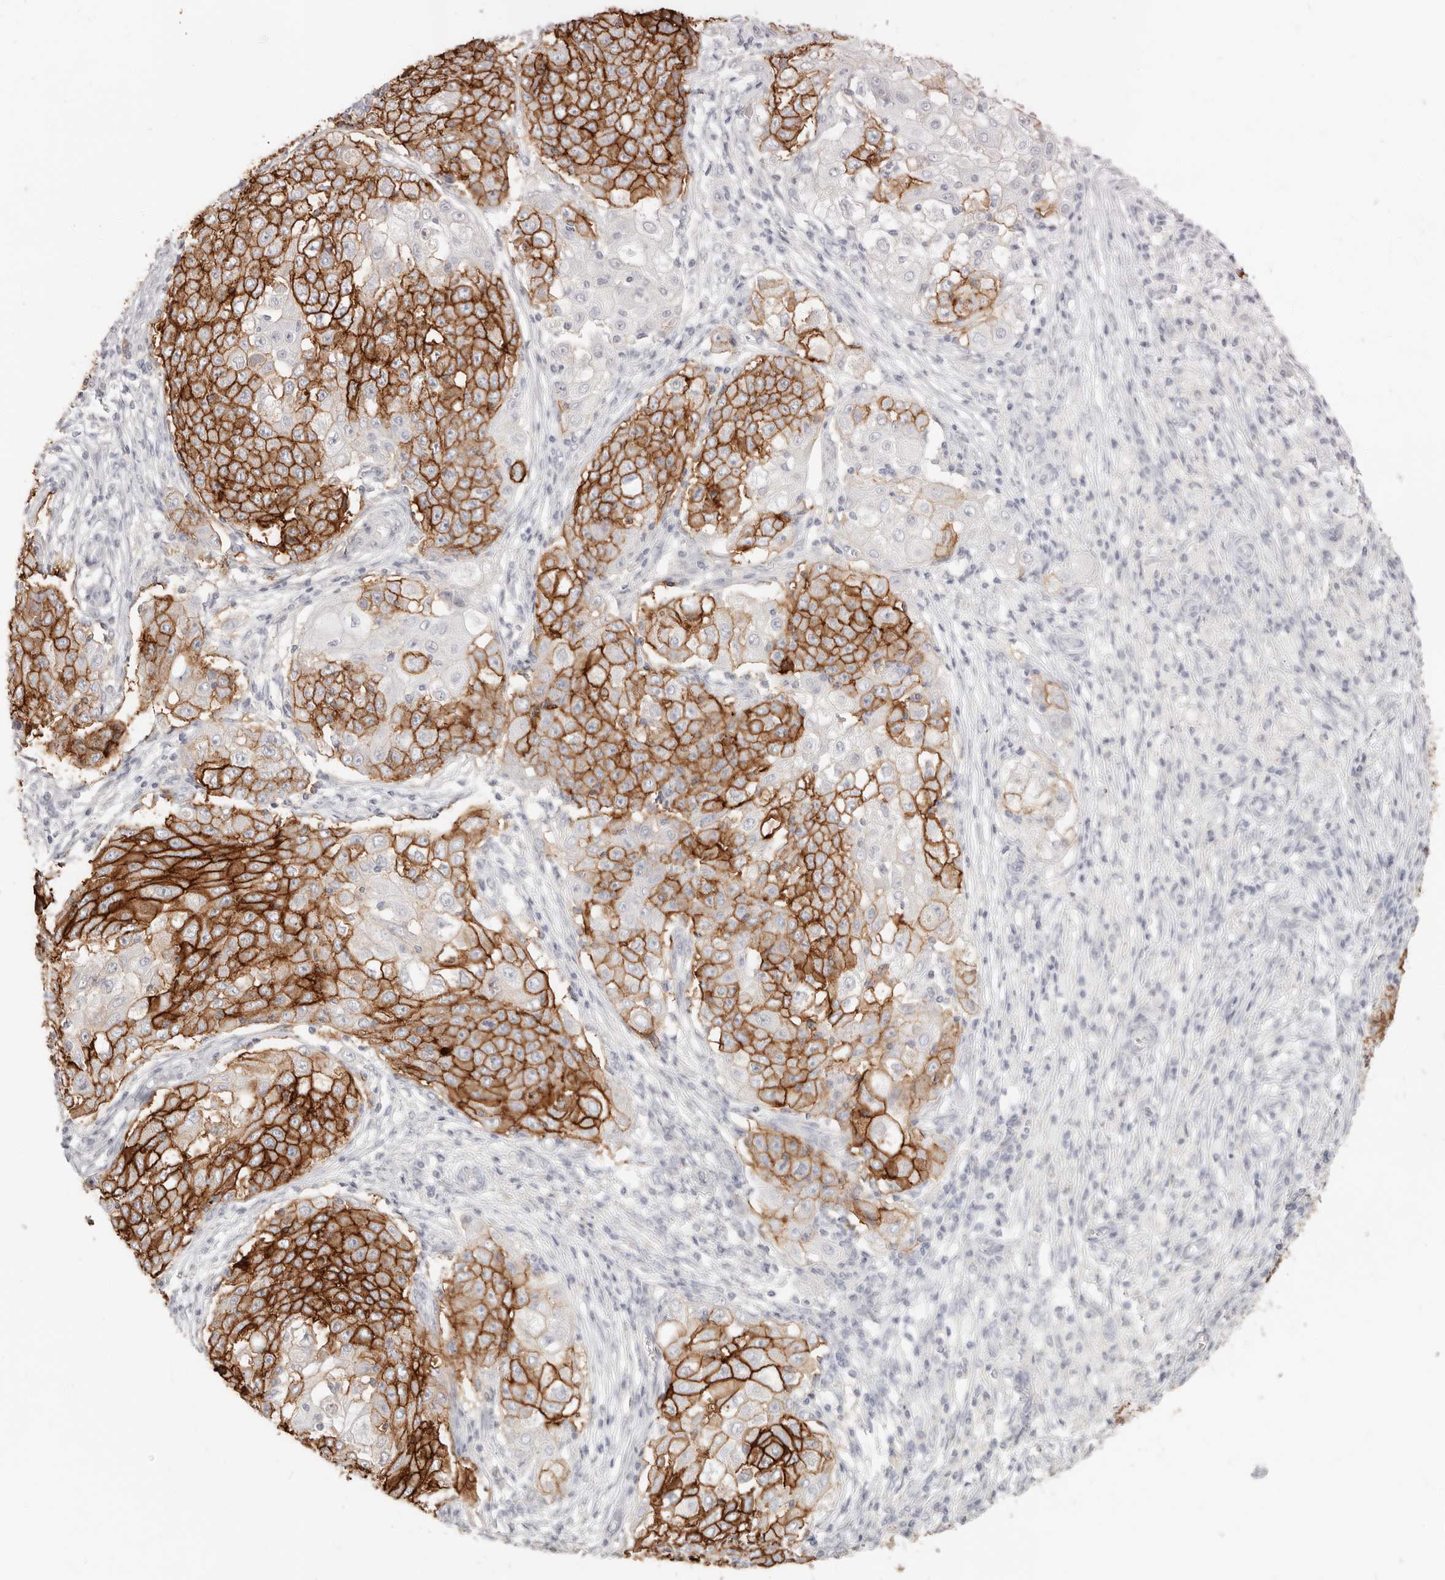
{"staining": {"intensity": "strong", "quantity": ">75%", "location": "cytoplasmic/membranous"}, "tissue": "ovarian cancer", "cell_type": "Tumor cells", "image_type": "cancer", "snomed": [{"axis": "morphology", "description": "Carcinoma, endometroid"}, {"axis": "topography", "description": "Ovary"}], "caption": "Immunohistochemistry of human endometroid carcinoma (ovarian) demonstrates high levels of strong cytoplasmic/membranous positivity in about >75% of tumor cells.", "gene": "EPCAM", "patient": {"sex": "female", "age": 42}}